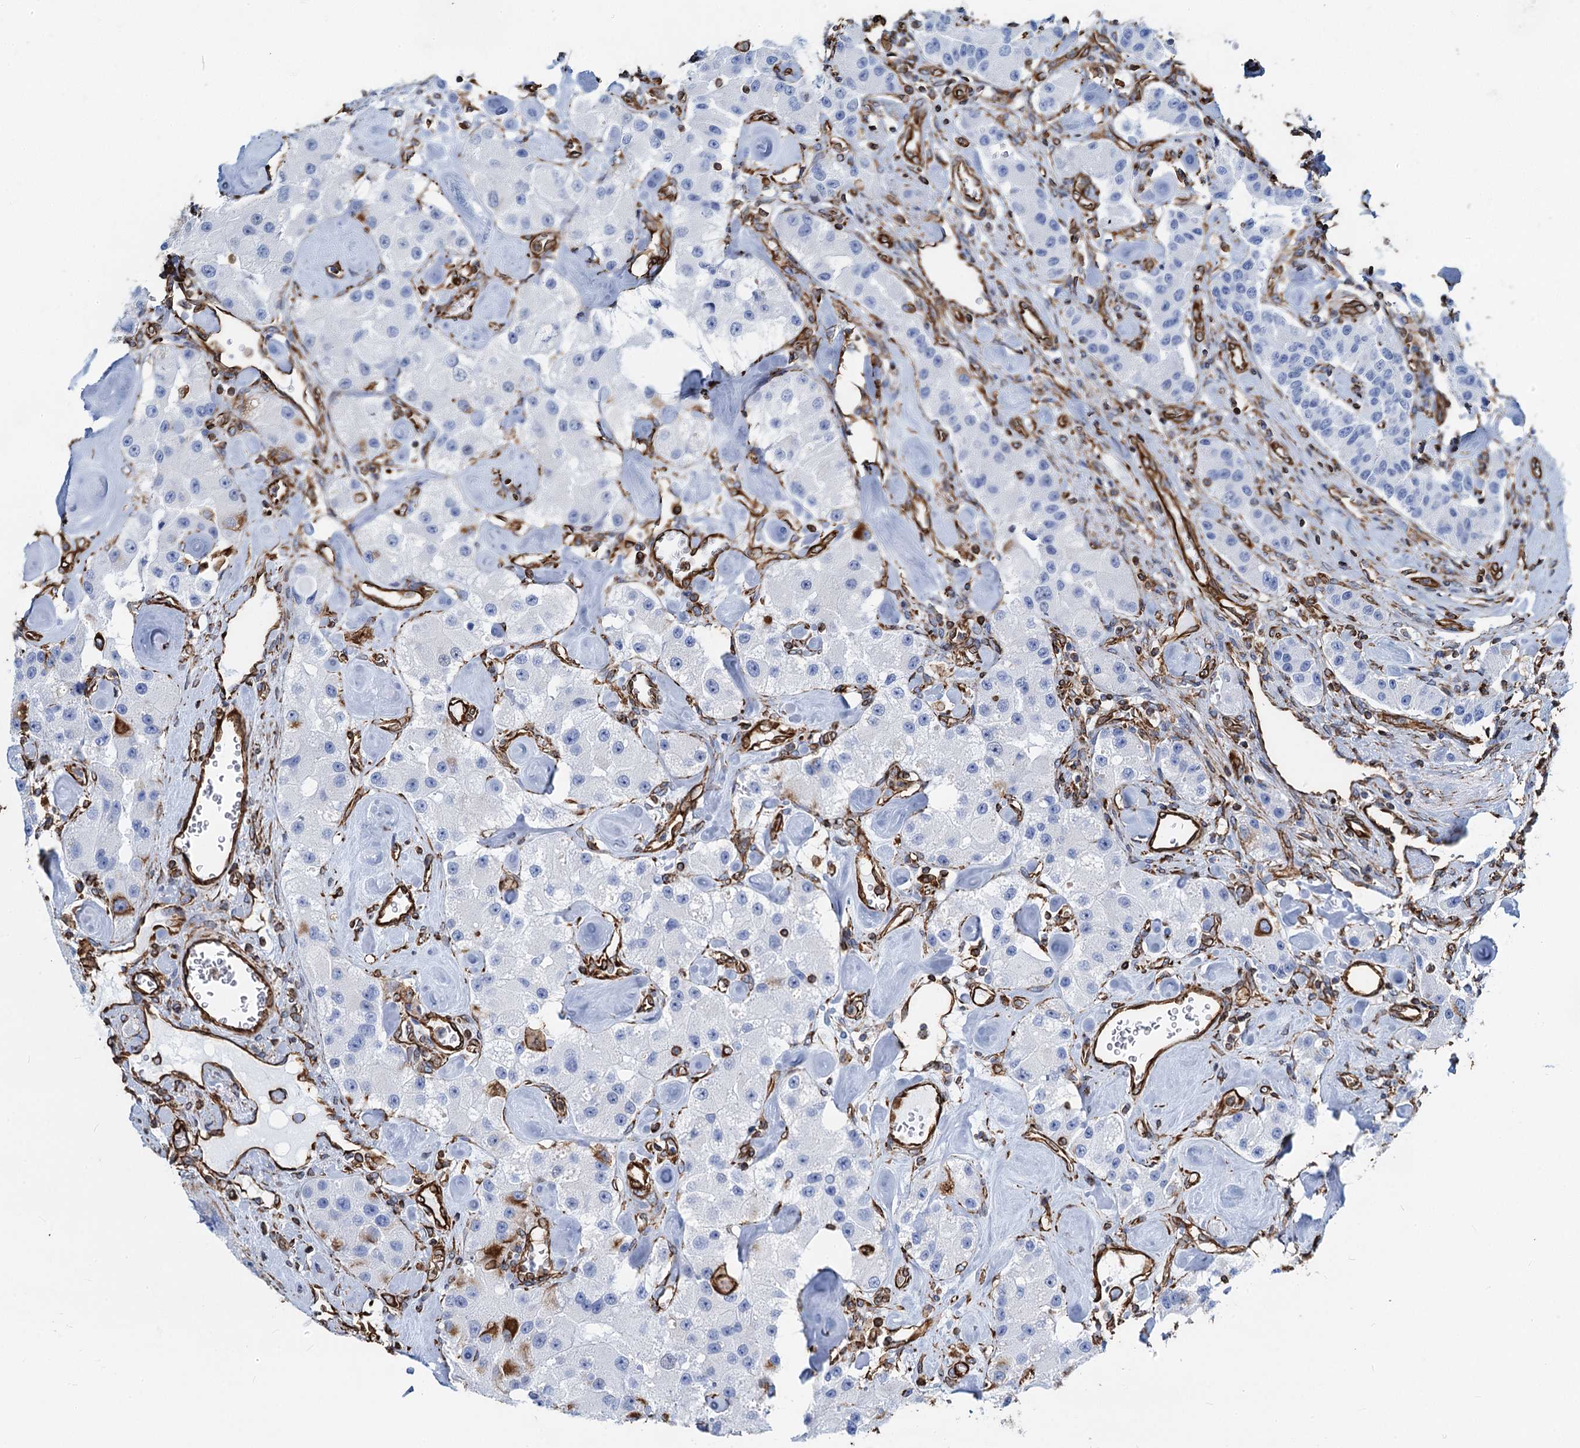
{"staining": {"intensity": "moderate", "quantity": "<25%", "location": "cytoplasmic/membranous"}, "tissue": "carcinoid", "cell_type": "Tumor cells", "image_type": "cancer", "snomed": [{"axis": "morphology", "description": "Carcinoid, malignant, NOS"}, {"axis": "topography", "description": "Pancreas"}], "caption": "Immunohistochemistry micrograph of human malignant carcinoid stained for a protein (brown), which exhibits low levels of moderate cytoplasmic/membranous expression in about <25% of tumor cells.", "gene": "PGM2", "patient": {"sex": "male", "age": 41}}